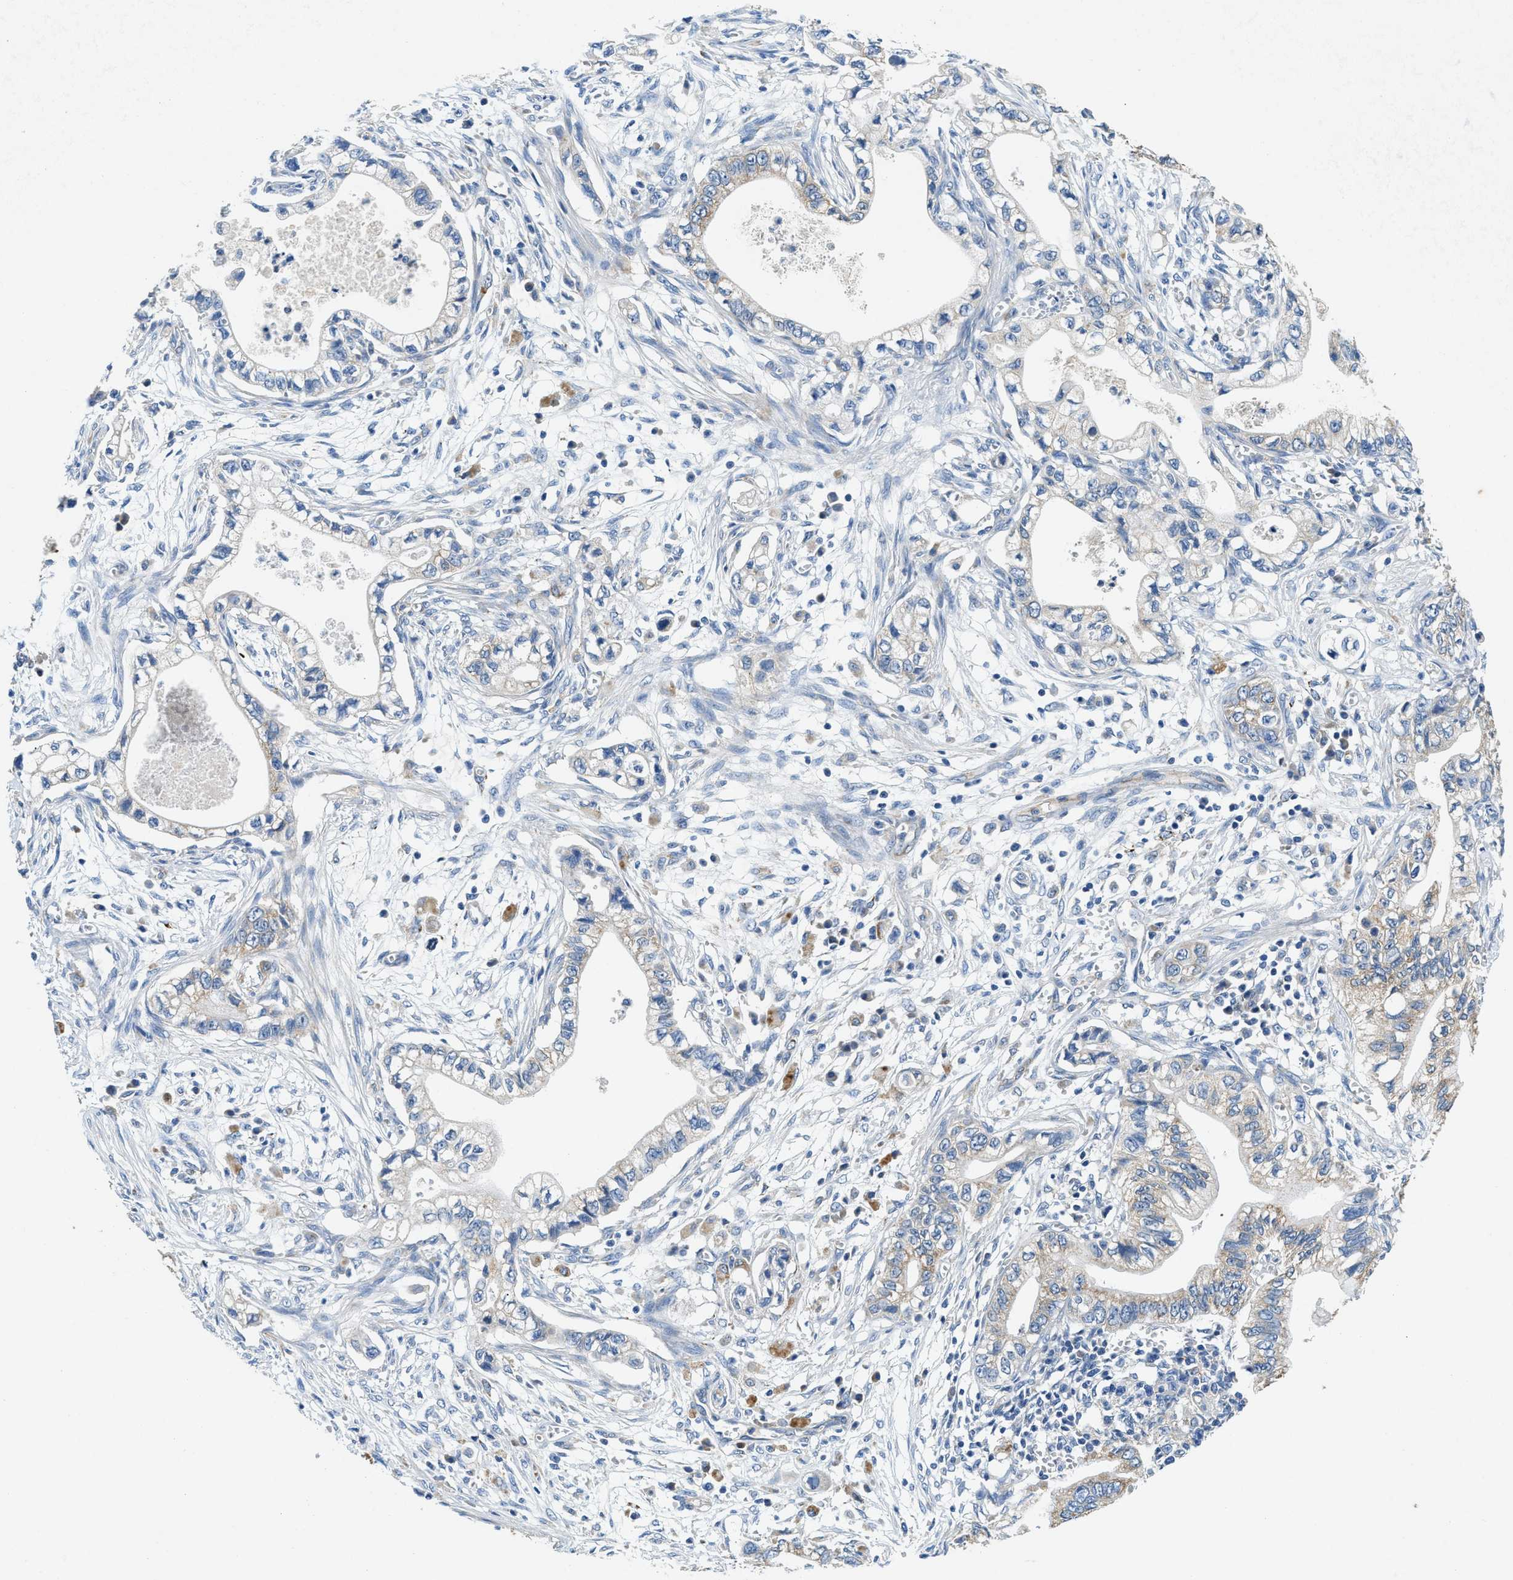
{"staining": {"intensity": "moderate", "quantity": "<25%", "location": "cytoplasmic/membranous"}, "tissue": "pancreatic cancer", "cell_type": "Tumor cells", "image_type": "cancer", "snomed": [{"axis": "morphology", "description": "Adenocarcinoma, NOS"}, {"axis": "topography", "description": "Pancreas"}], "caption": "Brown immunohistochemical staining in adenocarcinoma (pancreatic) demonstrates moderate cytoplasmic/membranous expression in about <25% of tumor cells. The protein is stained brown, and the nuclei are stained in blue (DAB IHC with brightfield microscopy, high magnification).", "gene": "CDK15", "patient": {"sex": "male", "age": 56}}